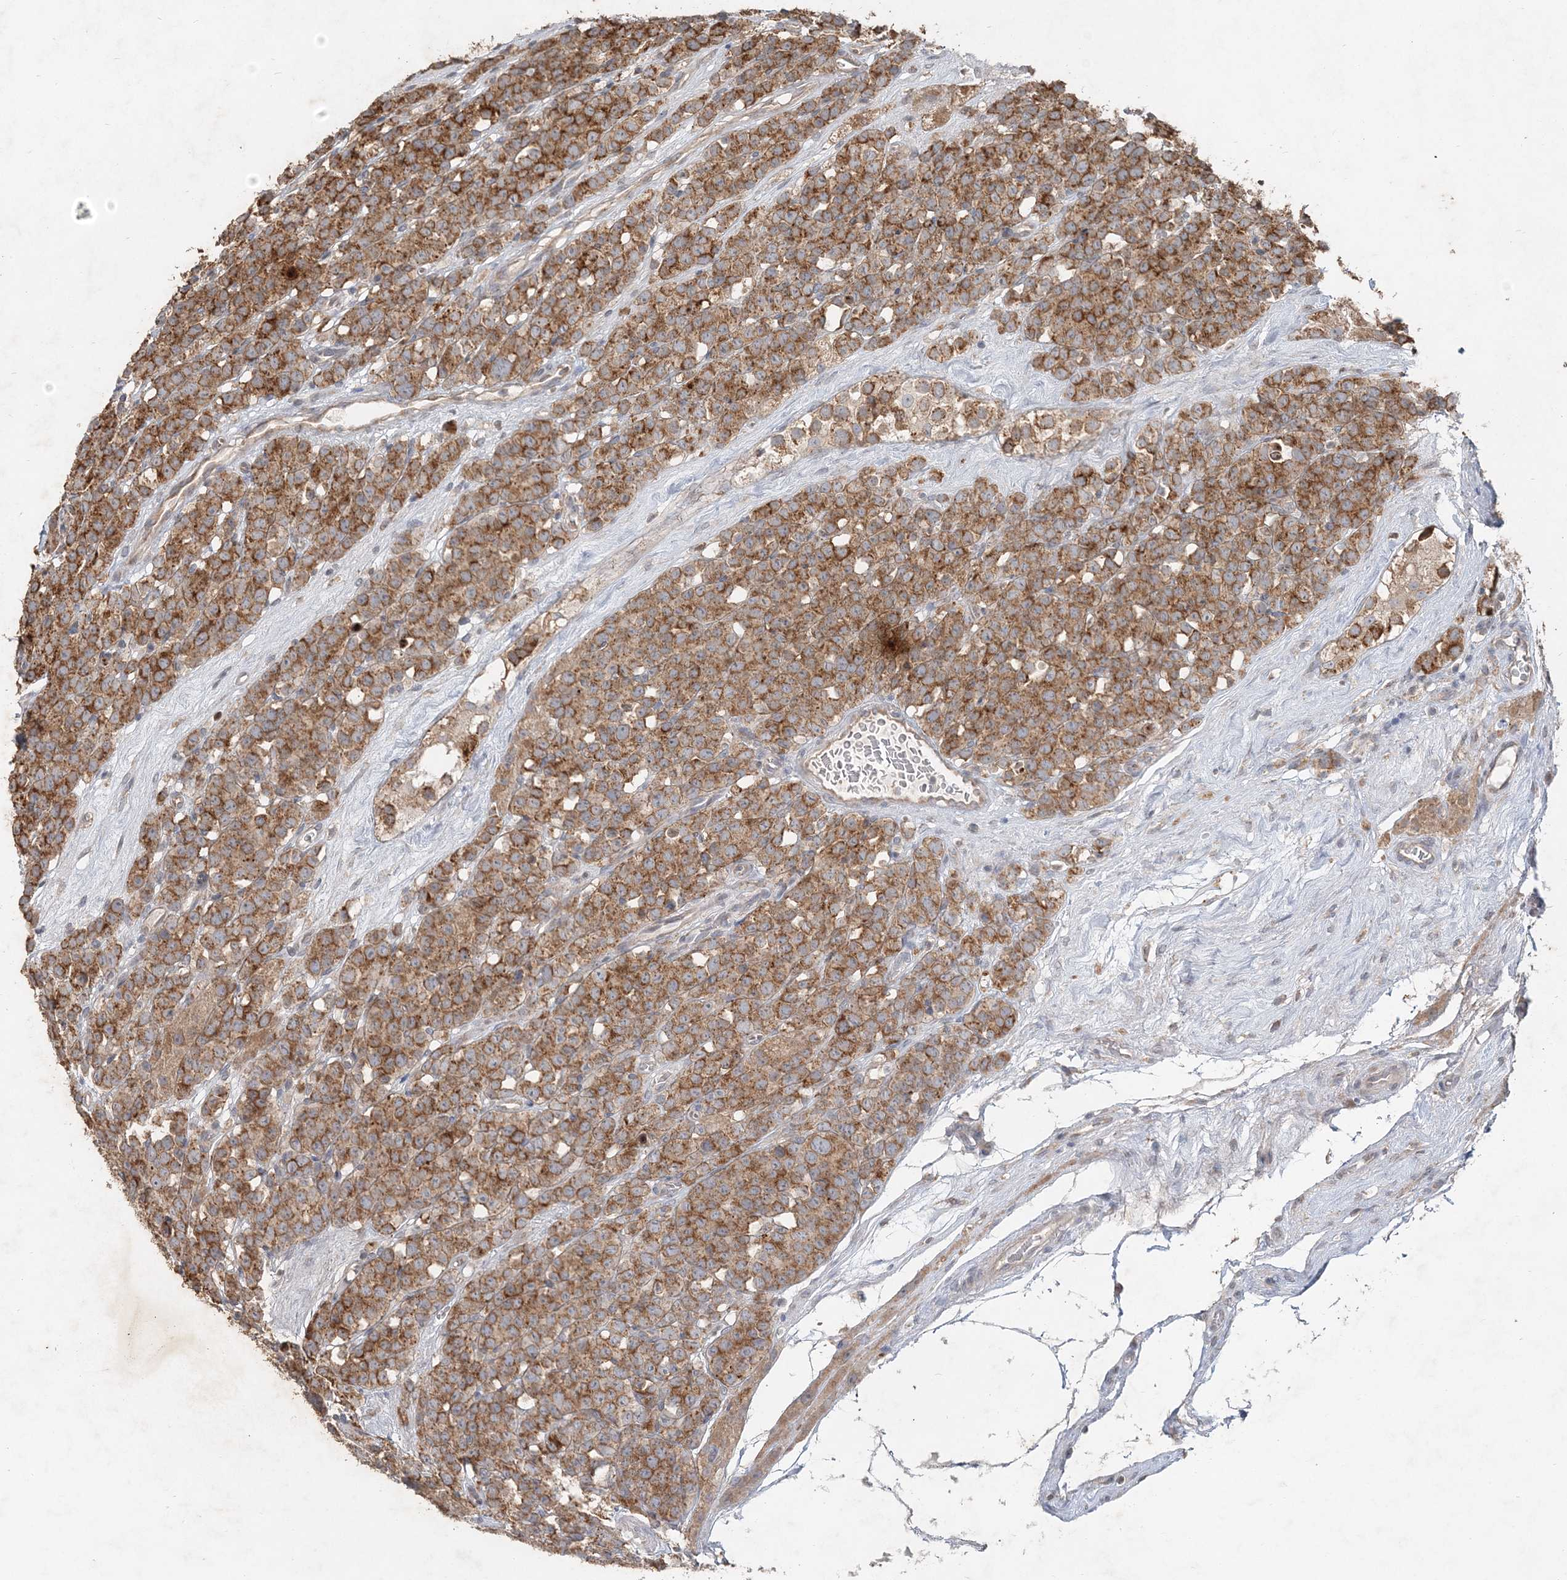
{"staining": {"intensity": "strong", "quantity": ">75%", "location": "cytoplasmic/membranous"}, "tissue": "testis cancer", "cell_type": "Tumor cells", "image_type": "cancer", "snomed": [{"axis": "morphology", "description": "Seminoma, NOS"}, {"axis": "topography", "description": "Testis"}], "caption": "Immunohistochemistry (DAB (3,3'-diaminobenzidine)) staining of testis cancer (seminoma) demonstrates strong cytoplasmic/membranous protein expression in approximately >75% of tumor cells. (DAB (3,3'-diaminobenzidine) = brown stain, brightfield microscopy at high magnification).", "gene": "RAB14", "patient": {"sex": "male", "age": 71}}